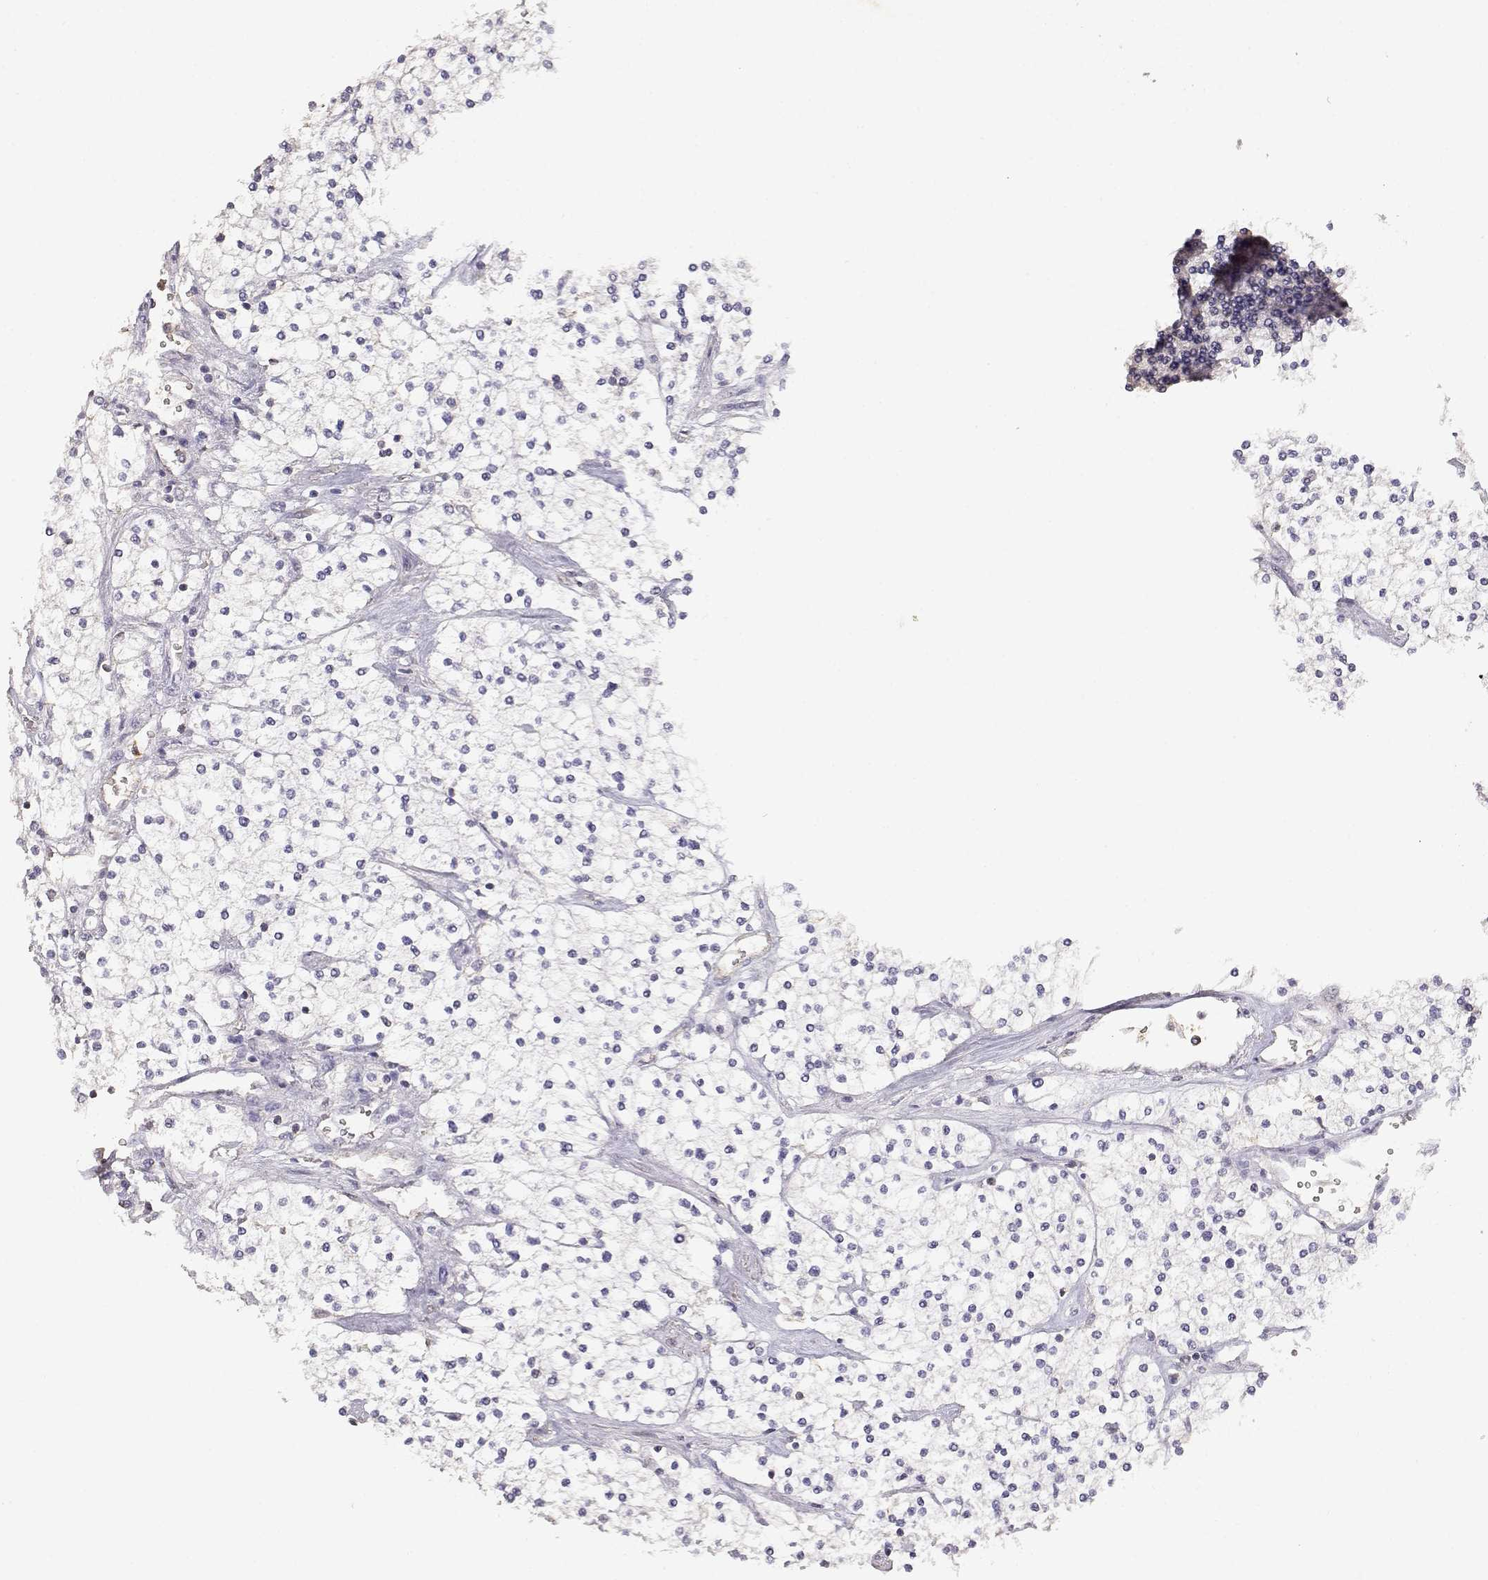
{"staining": {"intensity": "negative", "quantity": "none", "location": "none"}, "tissue": "renal cancer", "cell_type": "Tumor cells", "image_type": "cancer", "snomed": [{"axis": "morphology", "description": "Adenocarcinoma, NOS"}, {"axis": "topography", "description": "Kidney"}], "caption": "An immunohistochemistry micrograph of renal cancer is shown. There is no staining in tumor cells of renal cancer. The staining is performed using DAB (3,3'-diaminobenzidine) brown chromogen with nuclei counter-stained in using hematoxylin.", "gene": "TNFRSF10C", "patient": {"sex": "male", "age": 80}}